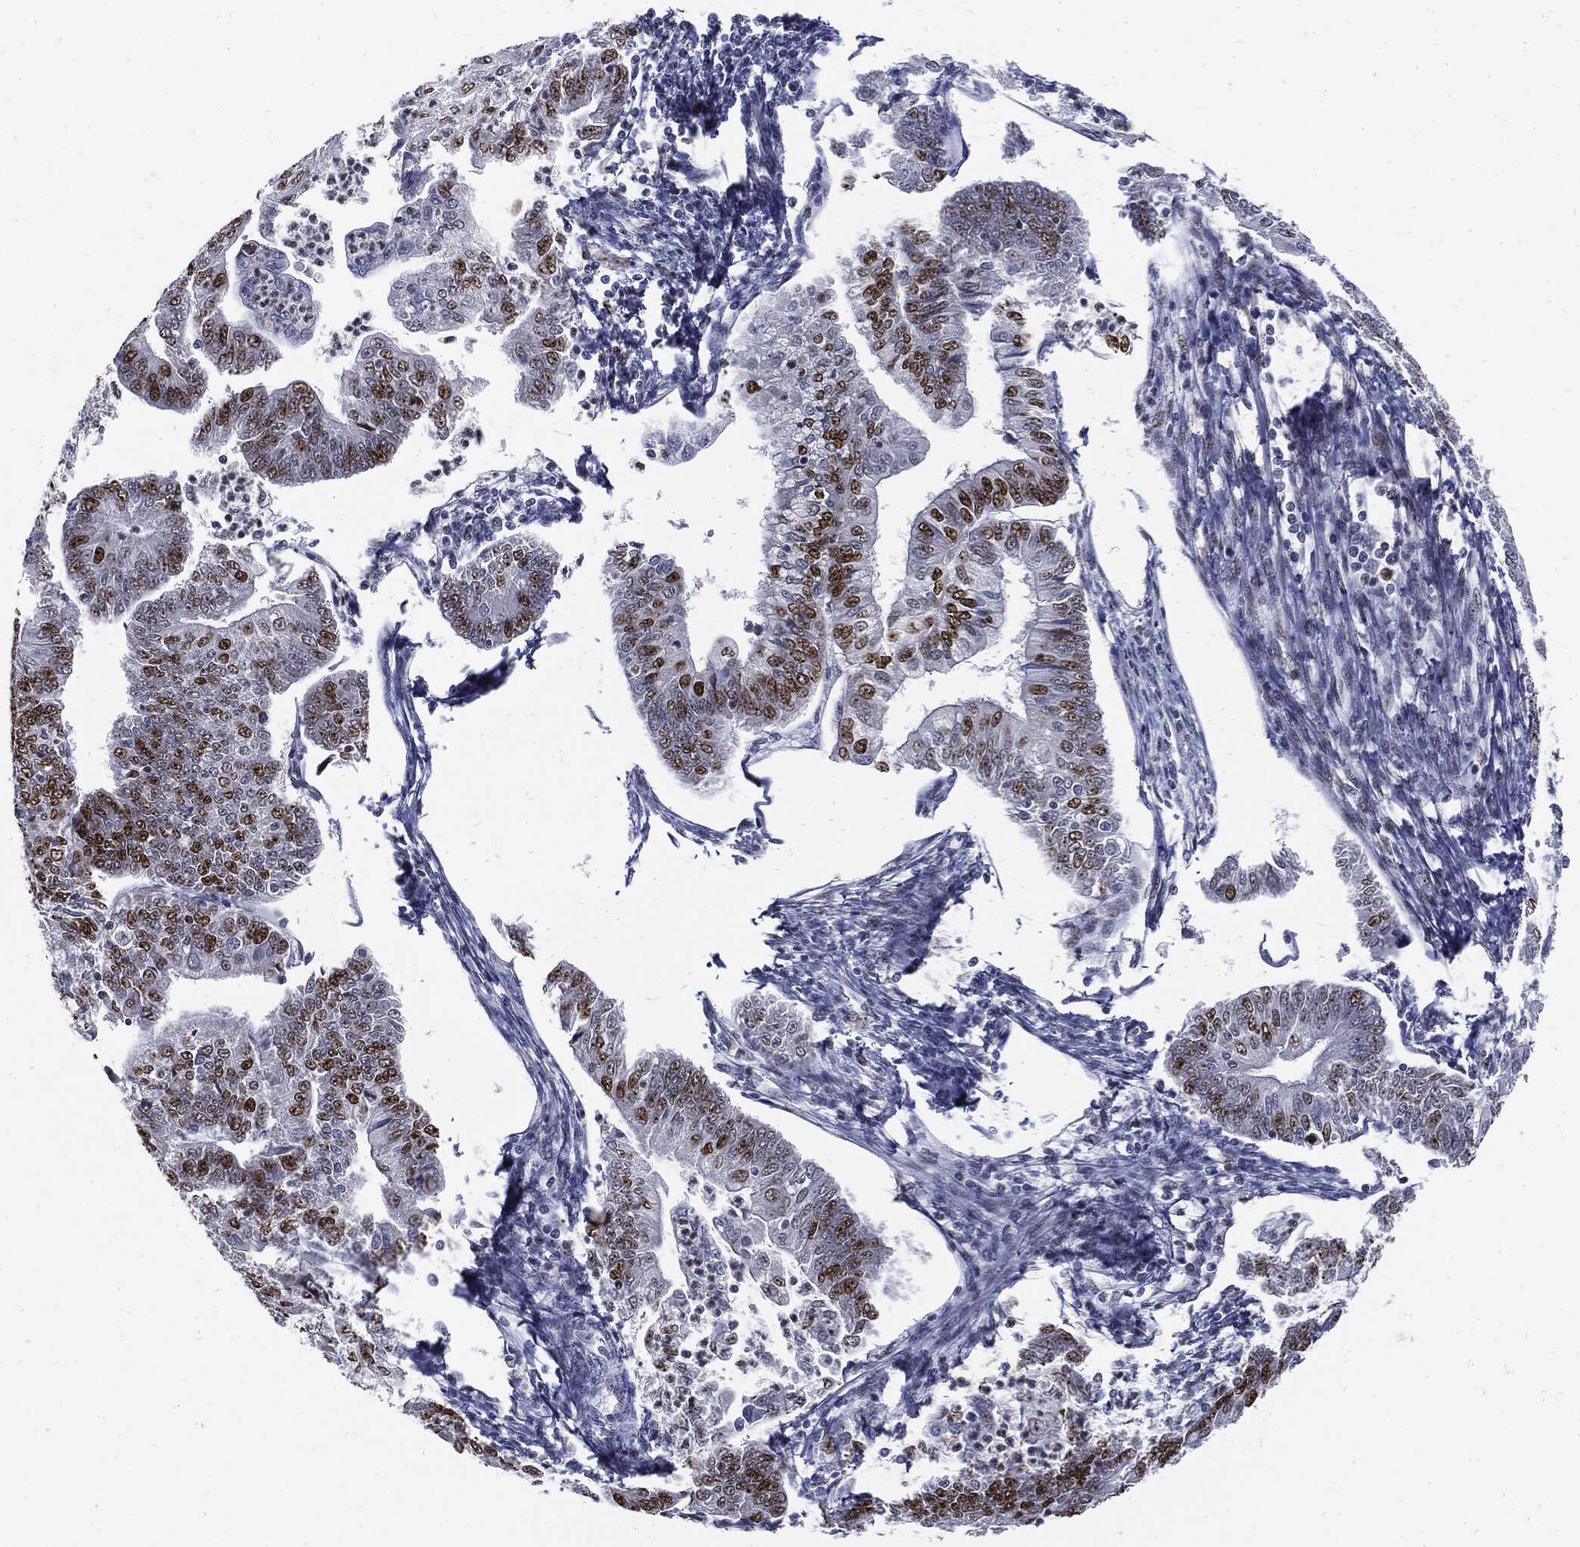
{"staining": {"intensity": "strong", "quantity": "<25%", "location": "nuclear"}, "tissue": "endometrial cancer", "cell_type": "Tumor cells", "image_type": "cancer", "snomed": [{"axis": "morphology", "description": "Adenocarcinoma, NOS"}, {"axis": "topography", "description": "Endometrium"}], "caption": "High-magnification brightfield microscopy of endometrial cancer (adenocarcinoma) stained with DAB (brown) and counterstained with hematoxylin (blue). tumor cells exhibit strong nuclear expression is appreciated in about<25% of cells.", "gene": "NBN", "patient": {"sex": "female", "age": 56}}